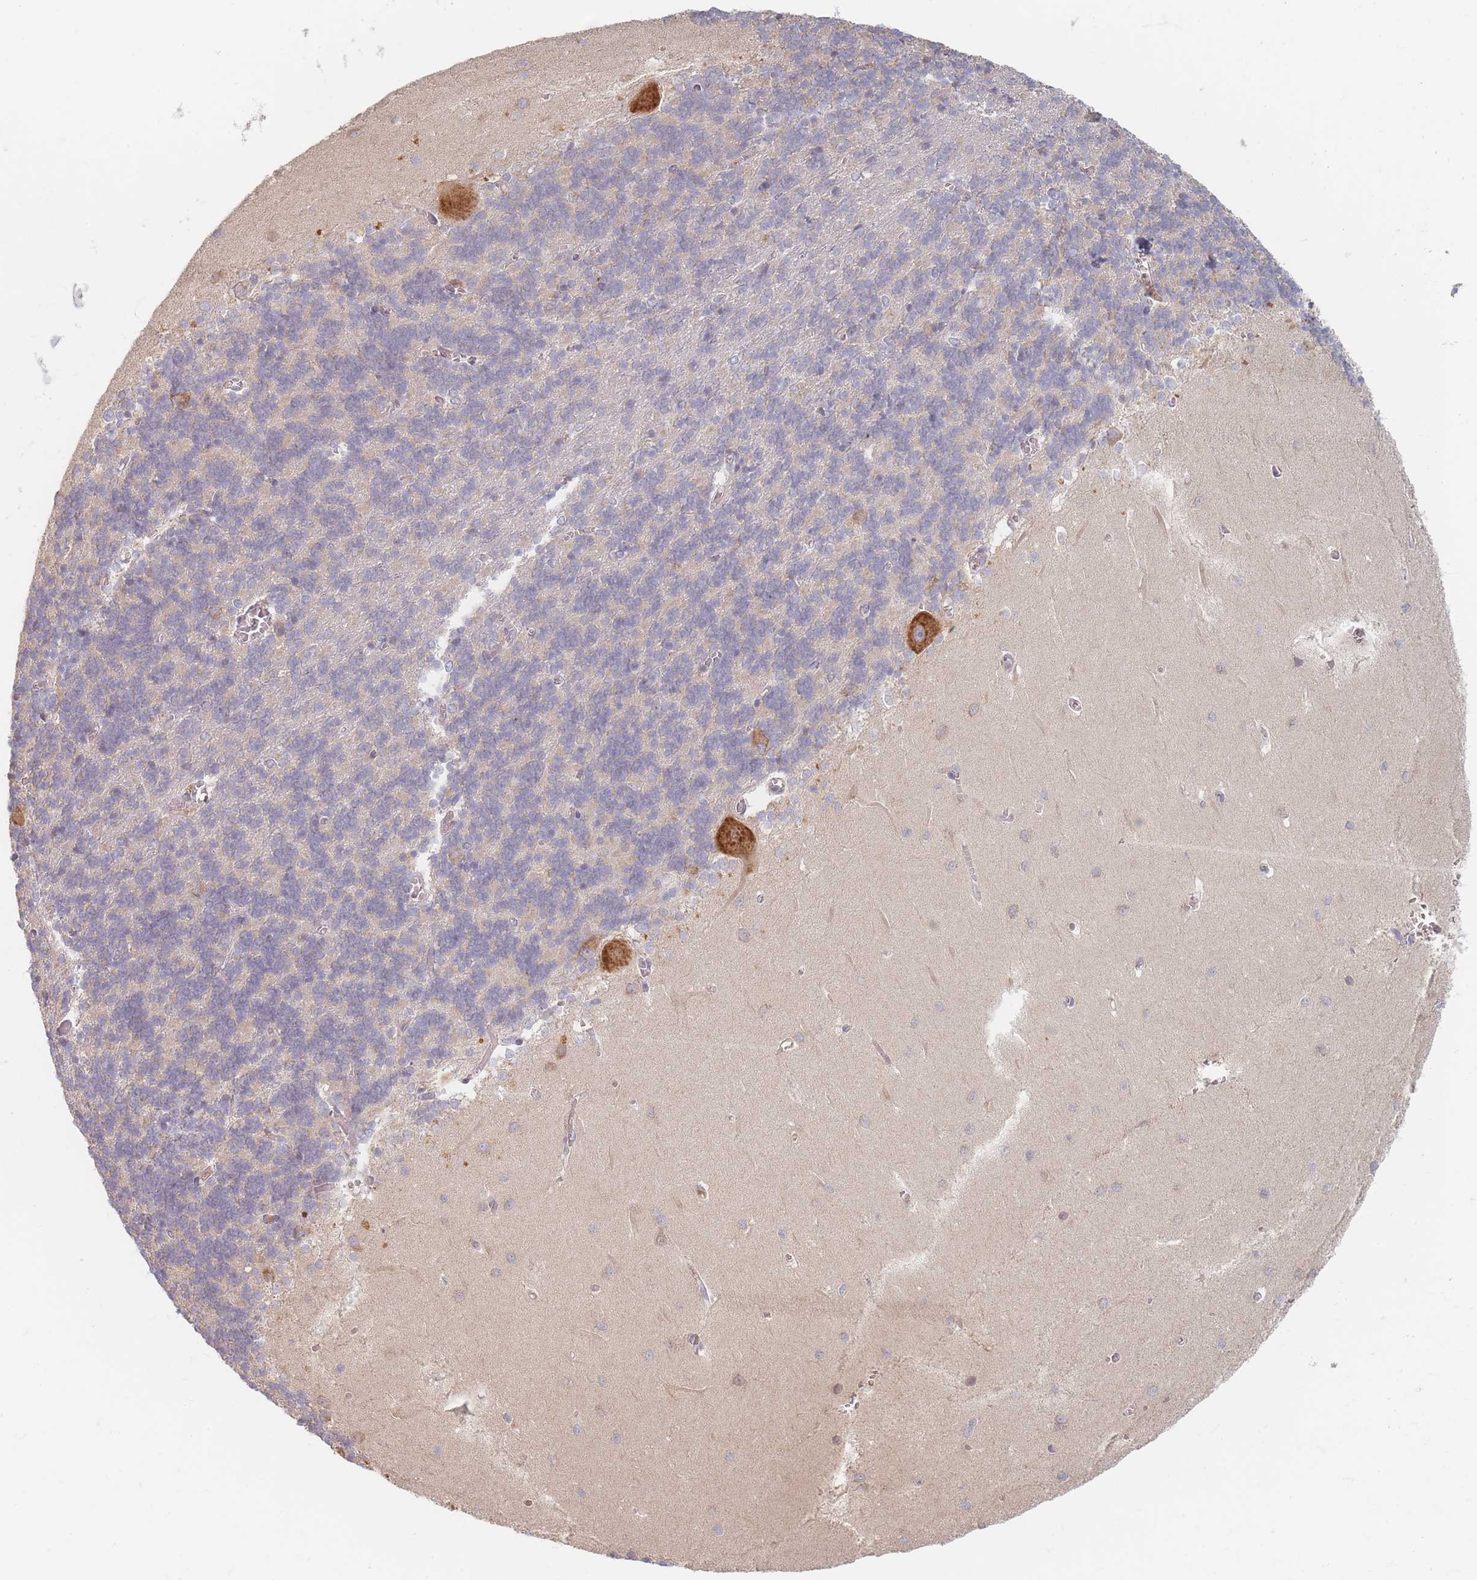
{"staining": {"intensity": "moderate", "quantity": "<25%", "location": "cytoplasmic/membranous"}, "tissue": "cerebellum", "cell_type": "Cells in granular layer", "image_type": "normal", "snomed": [{"axis": "morphology", "description": "Normal tissue, NOS"}, {"axis": "topography", "description": "Cerebellum"}], "caption": "Protein staining of benign cerebellum exhibits moderate cytoplasmic/membranous positivity in about <25% of cells in granular layer.", "gene": "SLC35F3", "patient": {"sex": "male", "age": 37}}